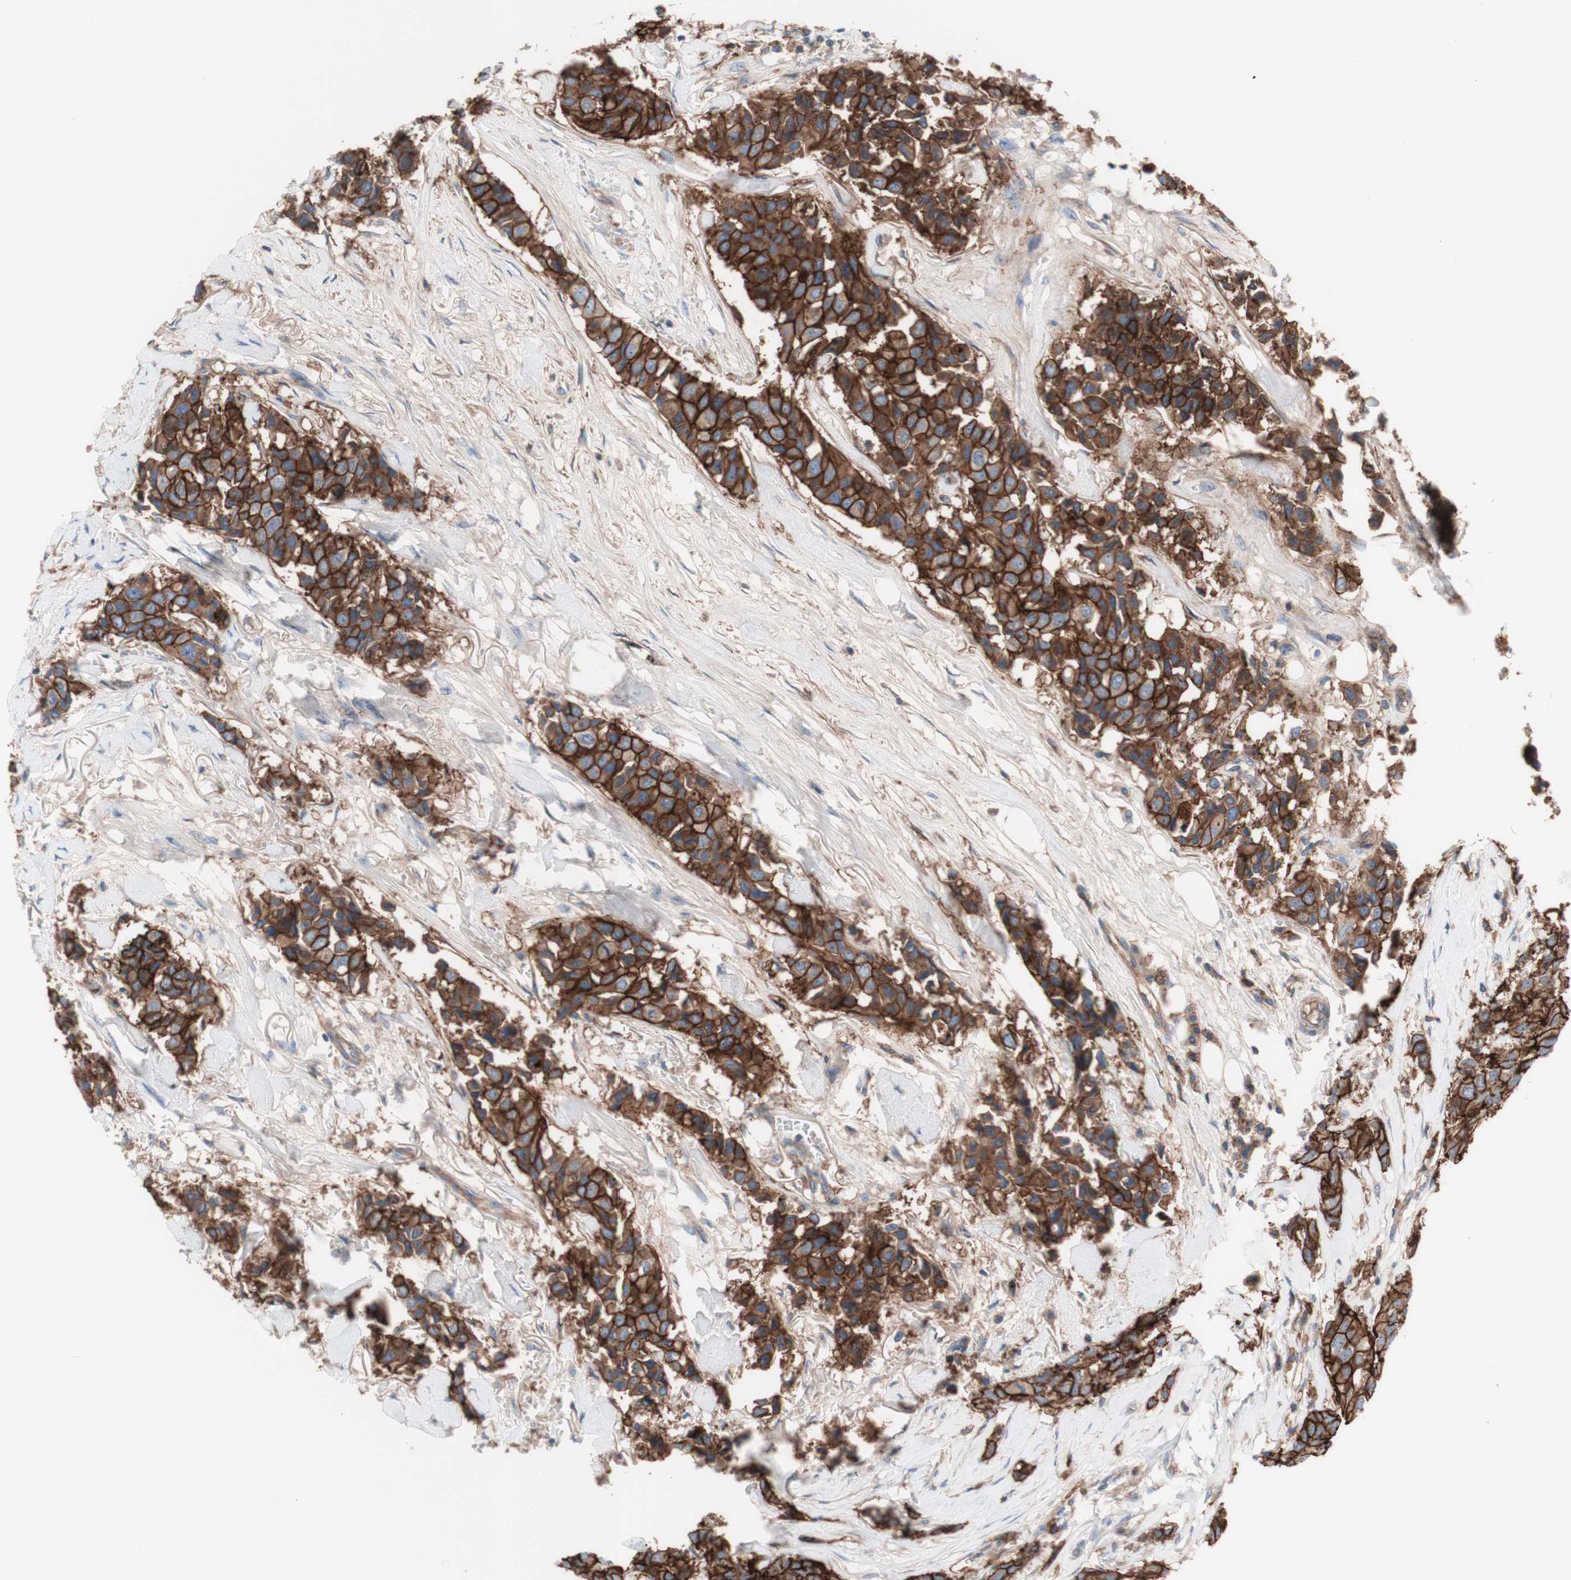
{"staining": {"intensity": "strong", "quantity": ">75%", "location": "cytoplasmic/membranous"}, "tissue": "breast cancer", "cell_type": "Tumor cells", "image_type": "cancer", "snomed": [{"axis": "morphology", "description": "Duct carcinoma"}, {"axis": "topography", "description": "Breast"}], "caption": "Immunohistochemistry (IHC) photomicrograph of neoplastic tissue: infiltrating ductal carcinoma (breast) stained using IHC reveals high levels of strong protein expression localized specifically in the cytoplasmic/membranous of tumor cells, appearing as a cytoplasmic/membranous brown color.", "gene": "CD46", "patient": {"sex": "female", "age": 80}}